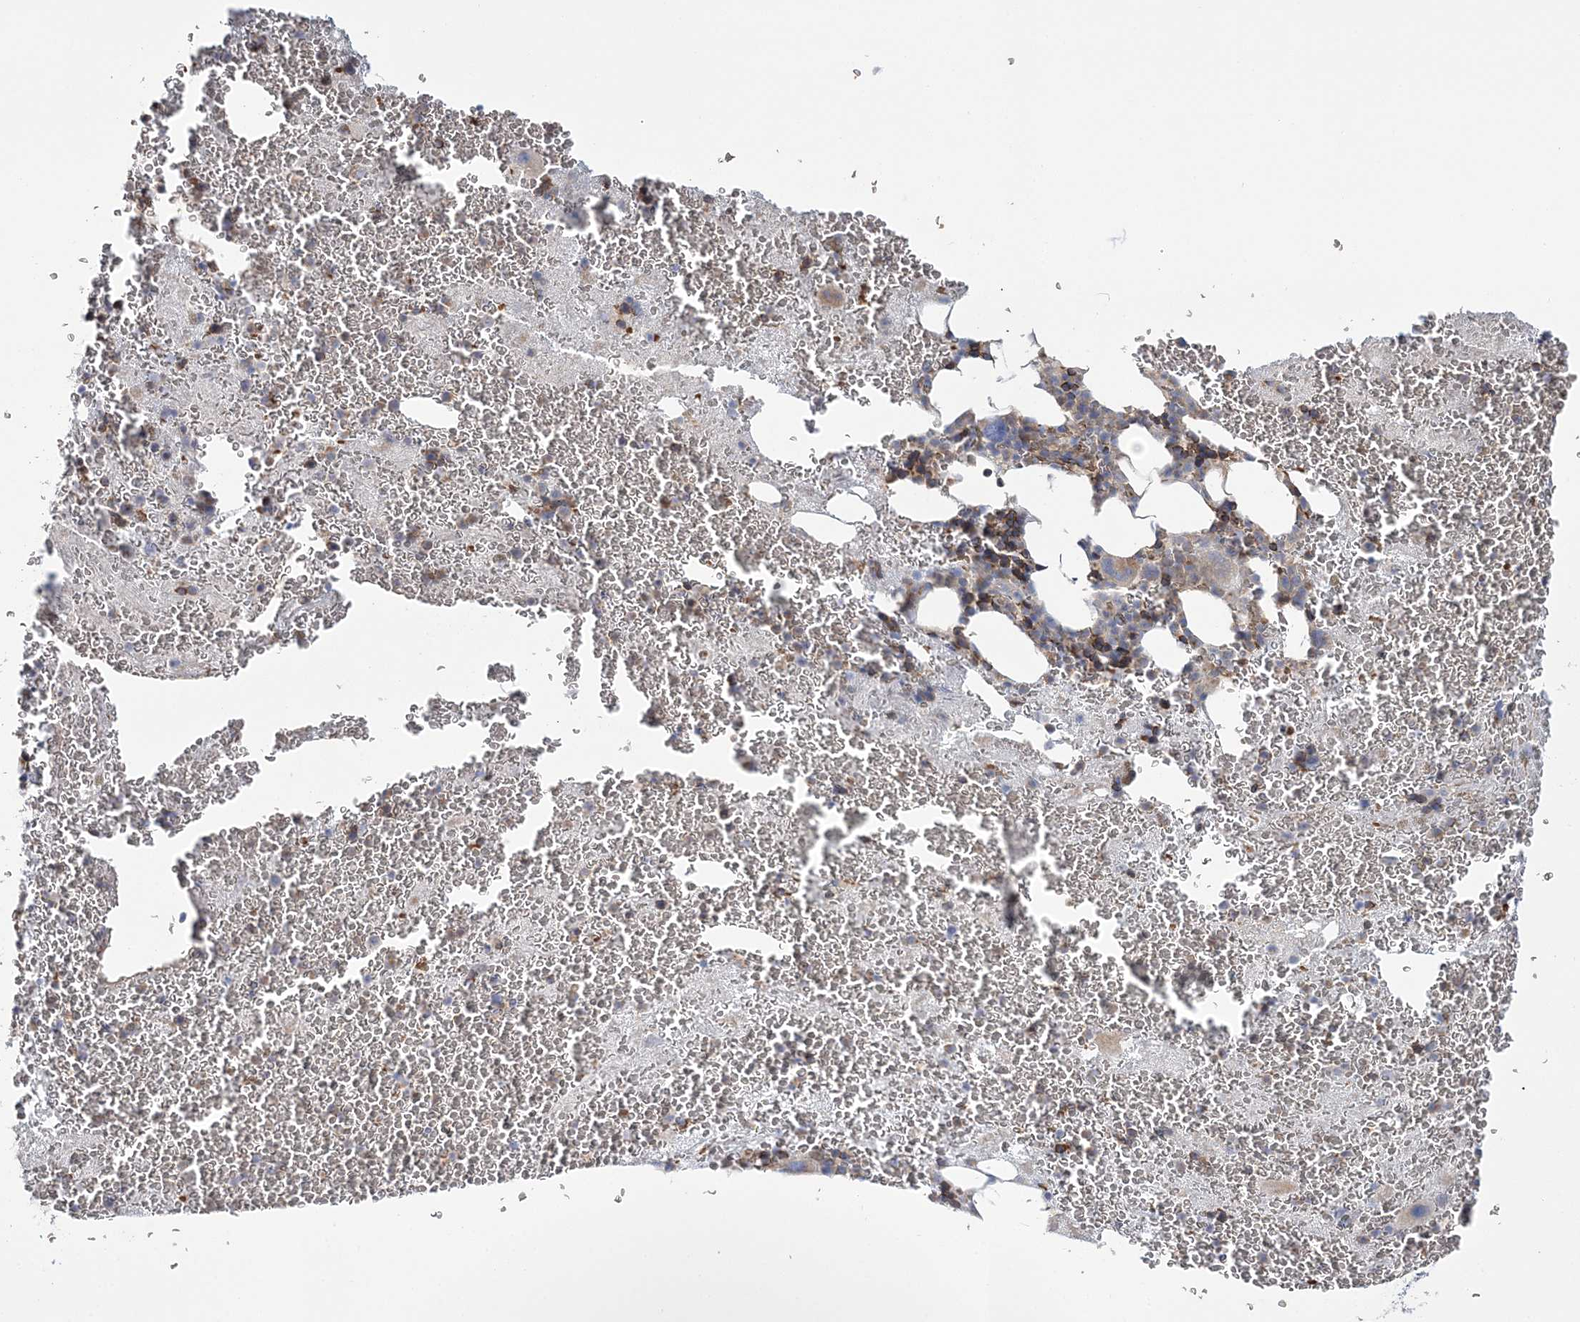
{"staining": {"intensity": "weak", "quantity": "<25%", "location": "cytoplasmic/membranous"}, "tissue": "bone marrow", "cell_type": "Hematopoietic cells", "image_type": "normal", "snomed": [{"axis": "morphology", "description": "Normal tissue, NOS"}, {"axis": "topography", "description": "Bone marrow"}], "caption": "Immunohistochemistry (IHC) histopathology image of normal human bone marrow stained for a protein (brown), which displays no positivity in hematopoietic cells.", "gene": "ATP11B", "patient": {"sex": "male", "age": 36}}